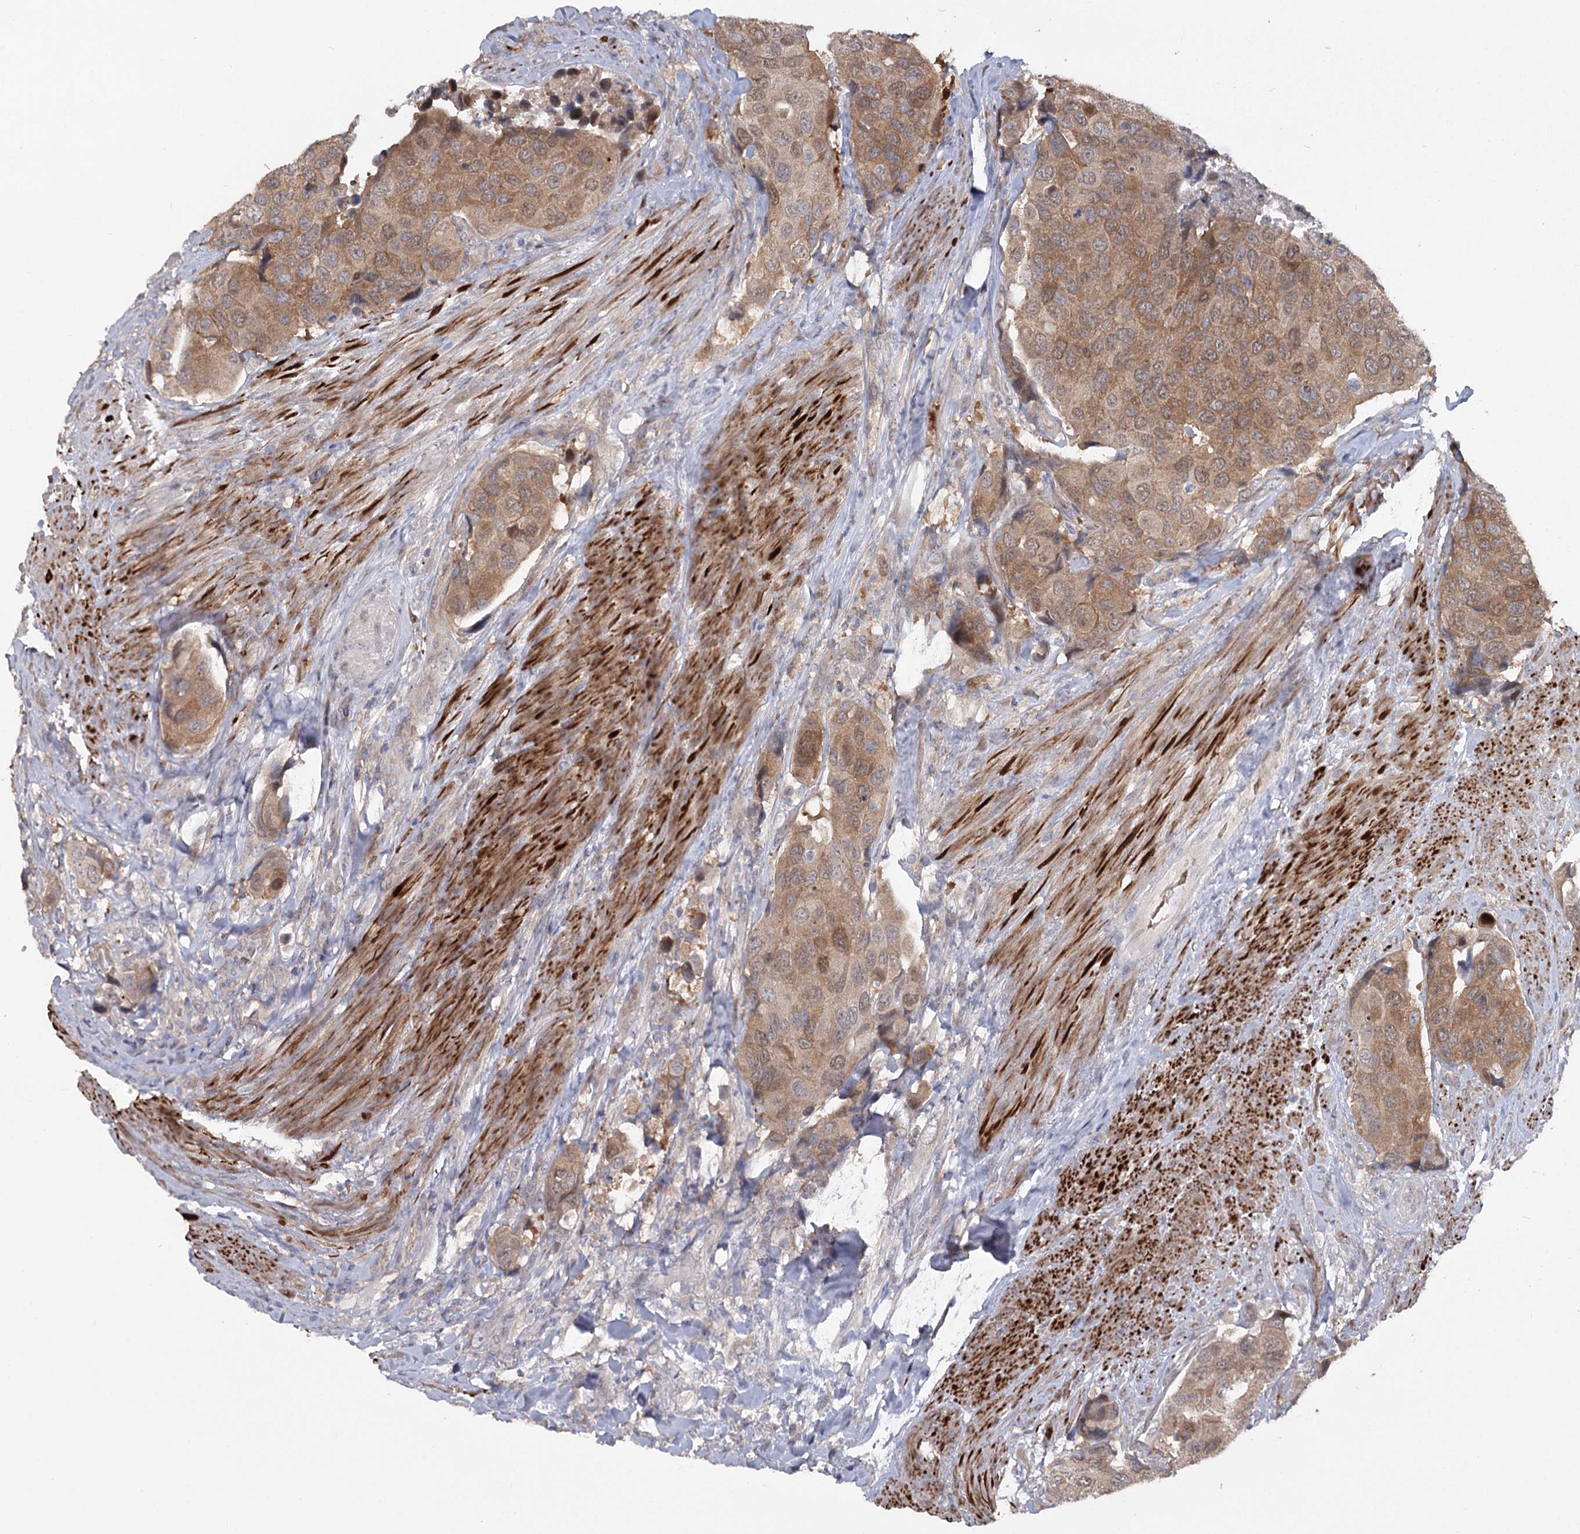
{"staining": {"intensity": "moderate", "quantity": ">75%", "location": "cytoplasmic/membranous,nuclear"}, "tissue": "urothelial cancer", "cell_type": "Tumor cells", "image_type": "cancer", "snomed": [{"axis": "morphology", "description": "Urothelial carcinoma, High grade"}, {"axis": "topography", "description": "Urinary bladder"}], "caption": "Moderate cytoplasmic/membranous and nuclear expression is seen in about >75% of tumor cells in urothelial cancer.", "gene": "MAP3K13", "patient": {"sex": "male", "age": 74}}